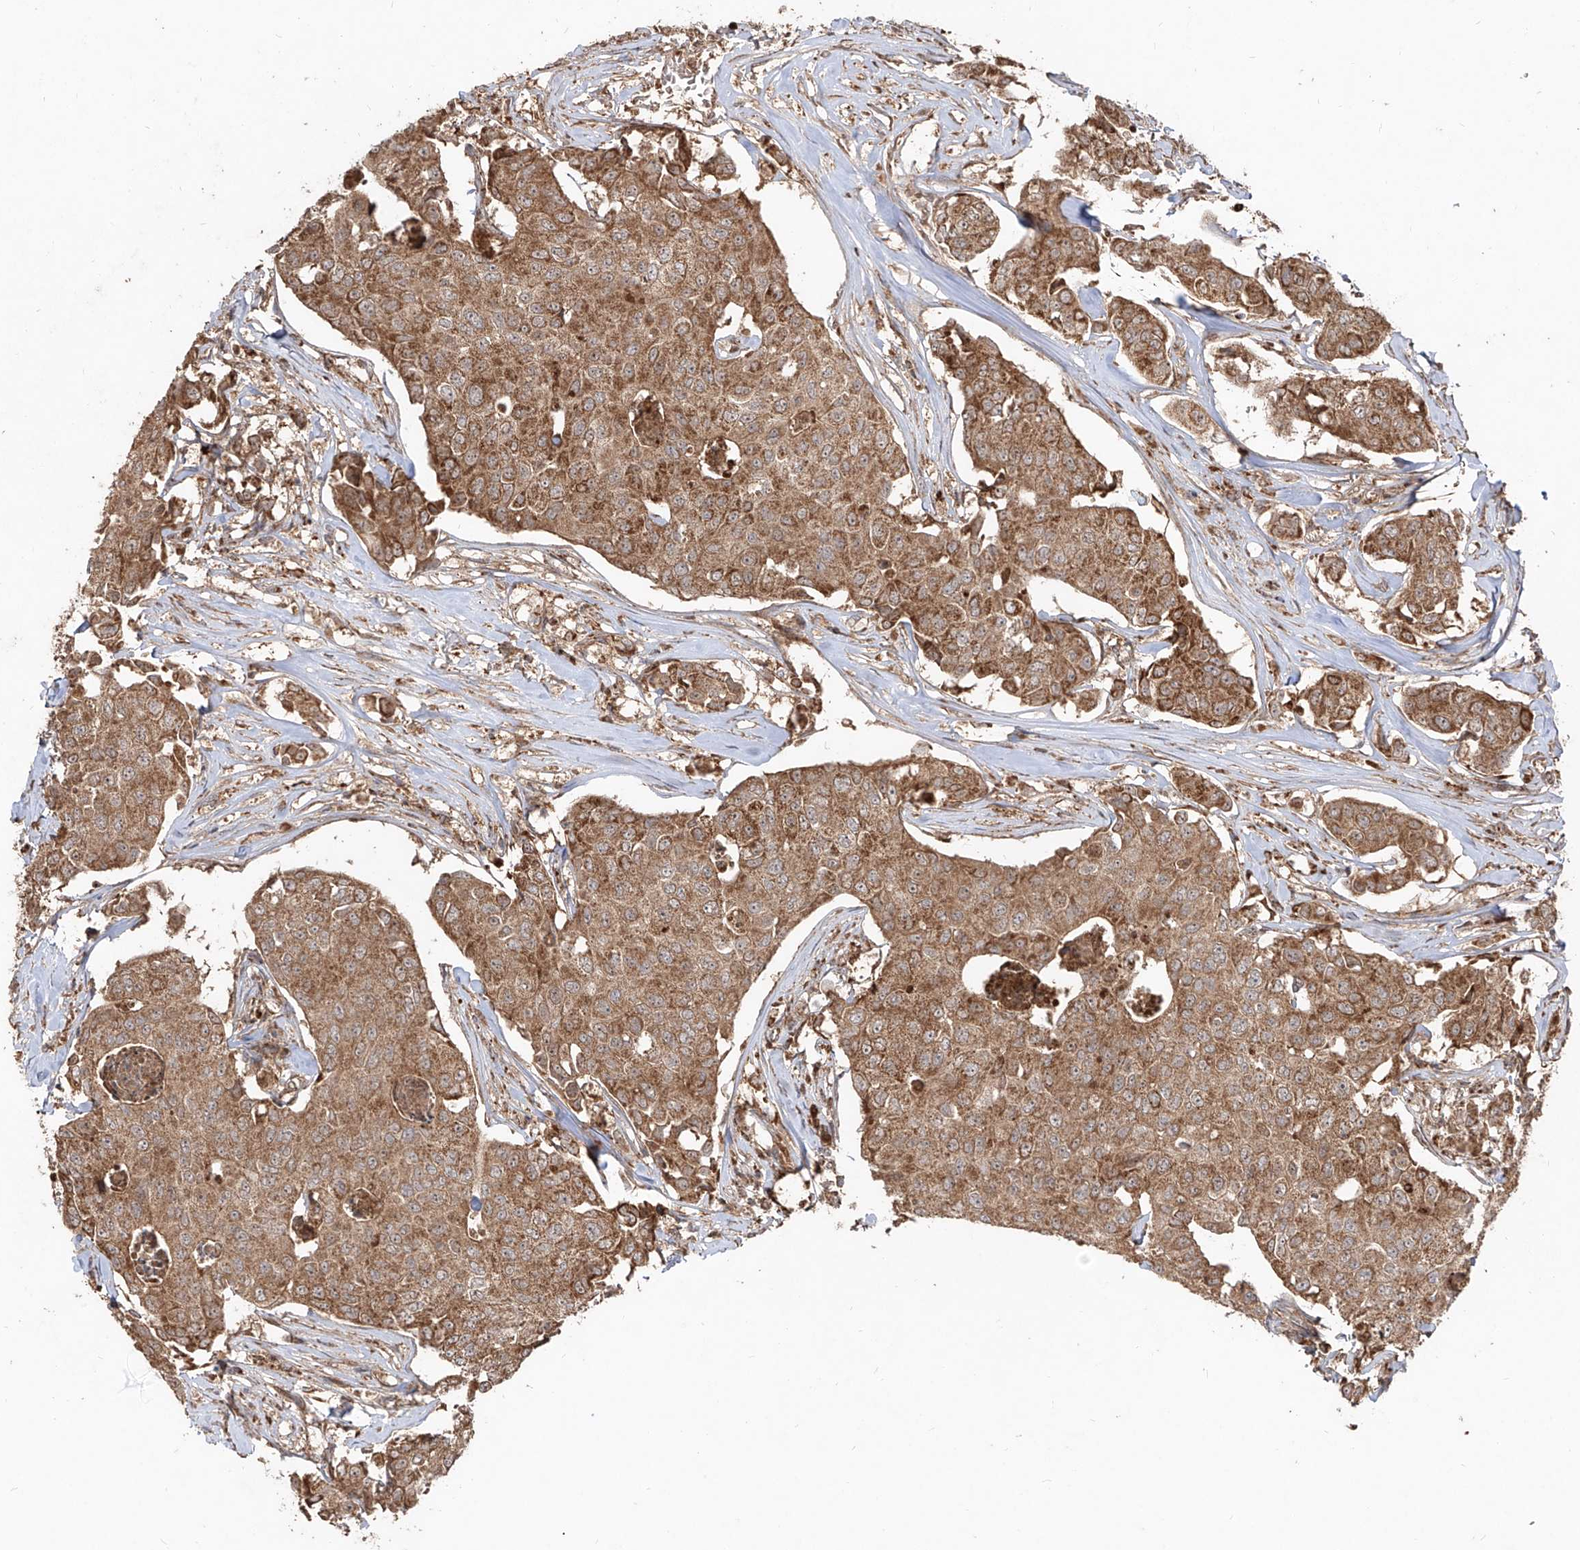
{"staining": {"intensity": "strong", "quantity": ">75%", "location": "cytoplasmic/membranous"}, "tissue": "breast cancer", "cell_type": "Tumor cells", "image_type": "cancer", "snomed": [{"axis": "morphology", "description": "Duct carcinoma"}, {"axis": "topography", "description": "Breast"}], "caption": "Breast cancer tissue demonstrates strong cytoplasmic/membranous staining in approximately >75% of tumor cells", "gene": "AIM2", "patient": {"sex": "female", "age": 80}}